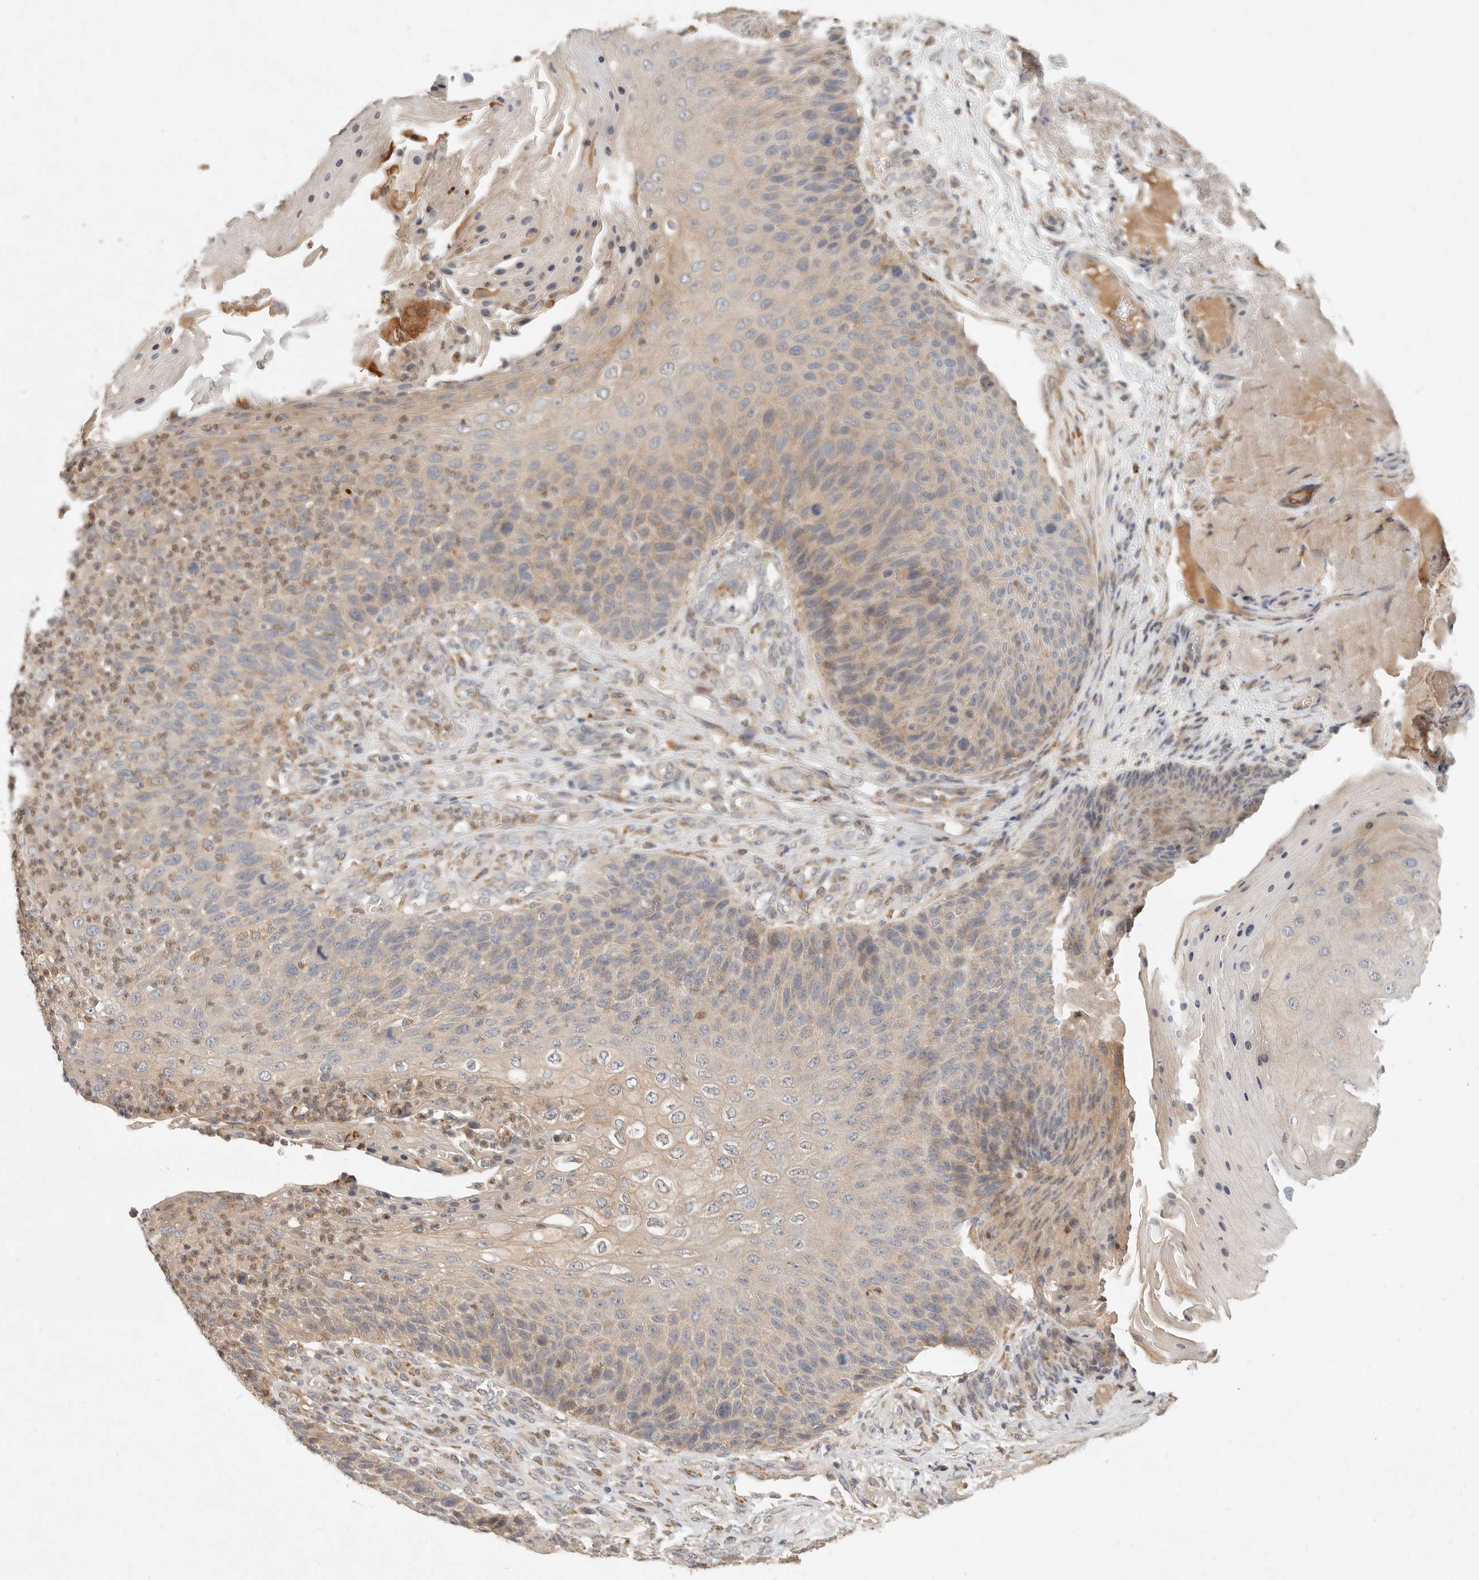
{"staining": {"intensity": "weak", "quantity": "25%-75%", "location": "cytoplasmic/membranous"}, "tissue": "skin cancer", "cell_type": "Tumor cells", "image_type": "cancer", "snomed": [{"axis": "morphology", "description": "Squamous cell carcinoma, NOS"}, {"axis": "topography", "description": "Skin"}], "caption": "Immunohistochemical staining of human skin cancer (squamous cell carcinoma) reveals low levels of weak cytoplasmic/membranous protein staining in approximately 25%-75% of tumor cells.", "gene": "ARHGEF10L", "patient": {"sex": "female", "age": 88}}